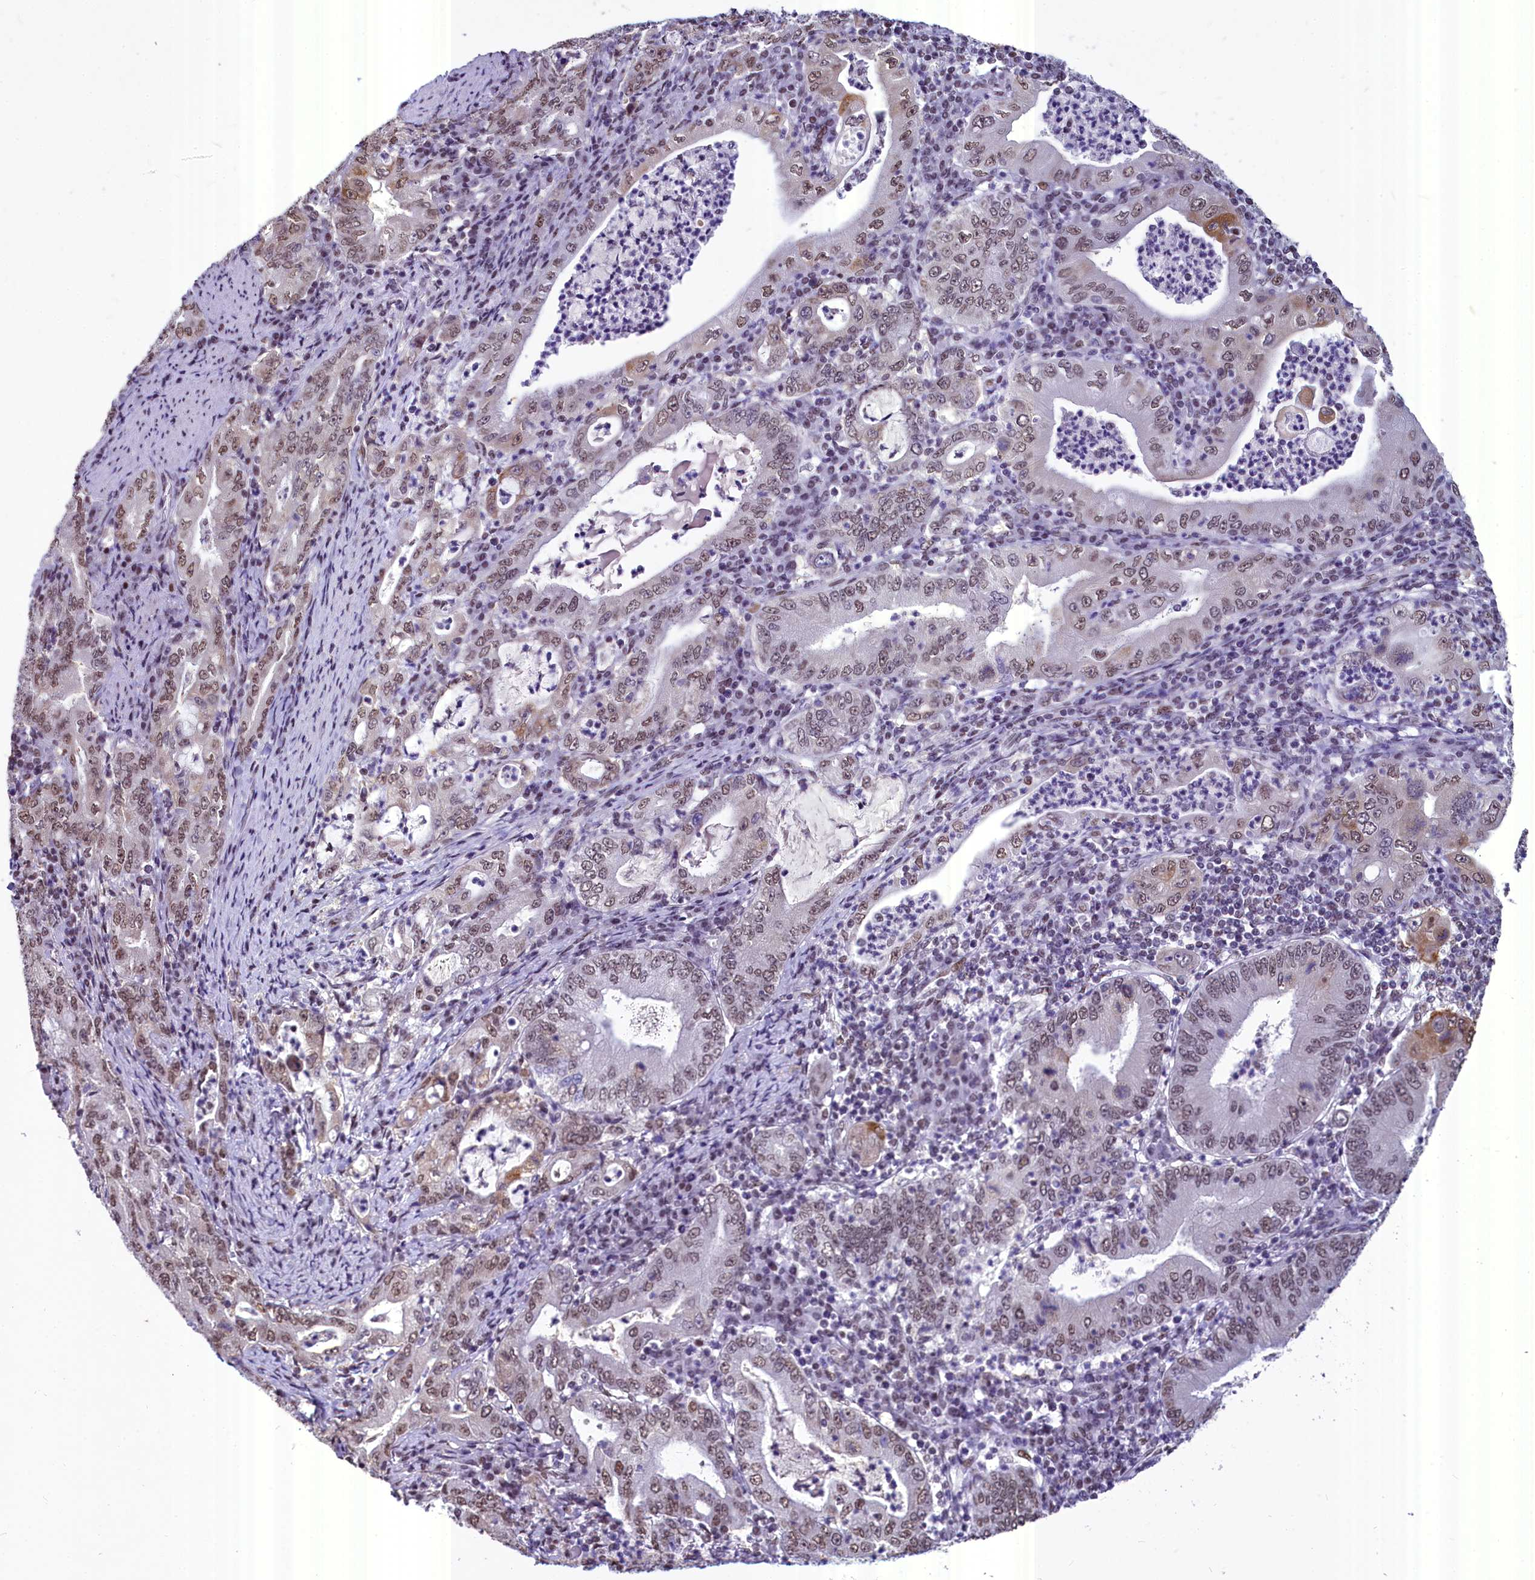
{"staining": {"intensity": "moderate", "quantity": ">75%", "location": "cytoplasmic/membranous,nuclear"}, "tissue": "stomach cancer", "cell_type": "Tumor cells", "image_type": "cancer", "snomed": [{"axis": "morphology", "description": "Normal tissue, NOS"}, {"axis": "morphology", "description": "Adenocarcinoma, NOS"}, {"axis": "topography", "description": "Esophagus"}, {"axis": "topography", "description": "Stomach, upper"}, {"axis": "topography", "description": "Peripheral nerve tissue"}], "caption": "A histopathology image of stomach cancer (adenocarcinoma) stained for a protein displays moderate cytoplasmic/membranous and nuclear brown staining in tumor cells.", "gene": "PARPBP", "patient": {"sex": "male", "age": 62}}